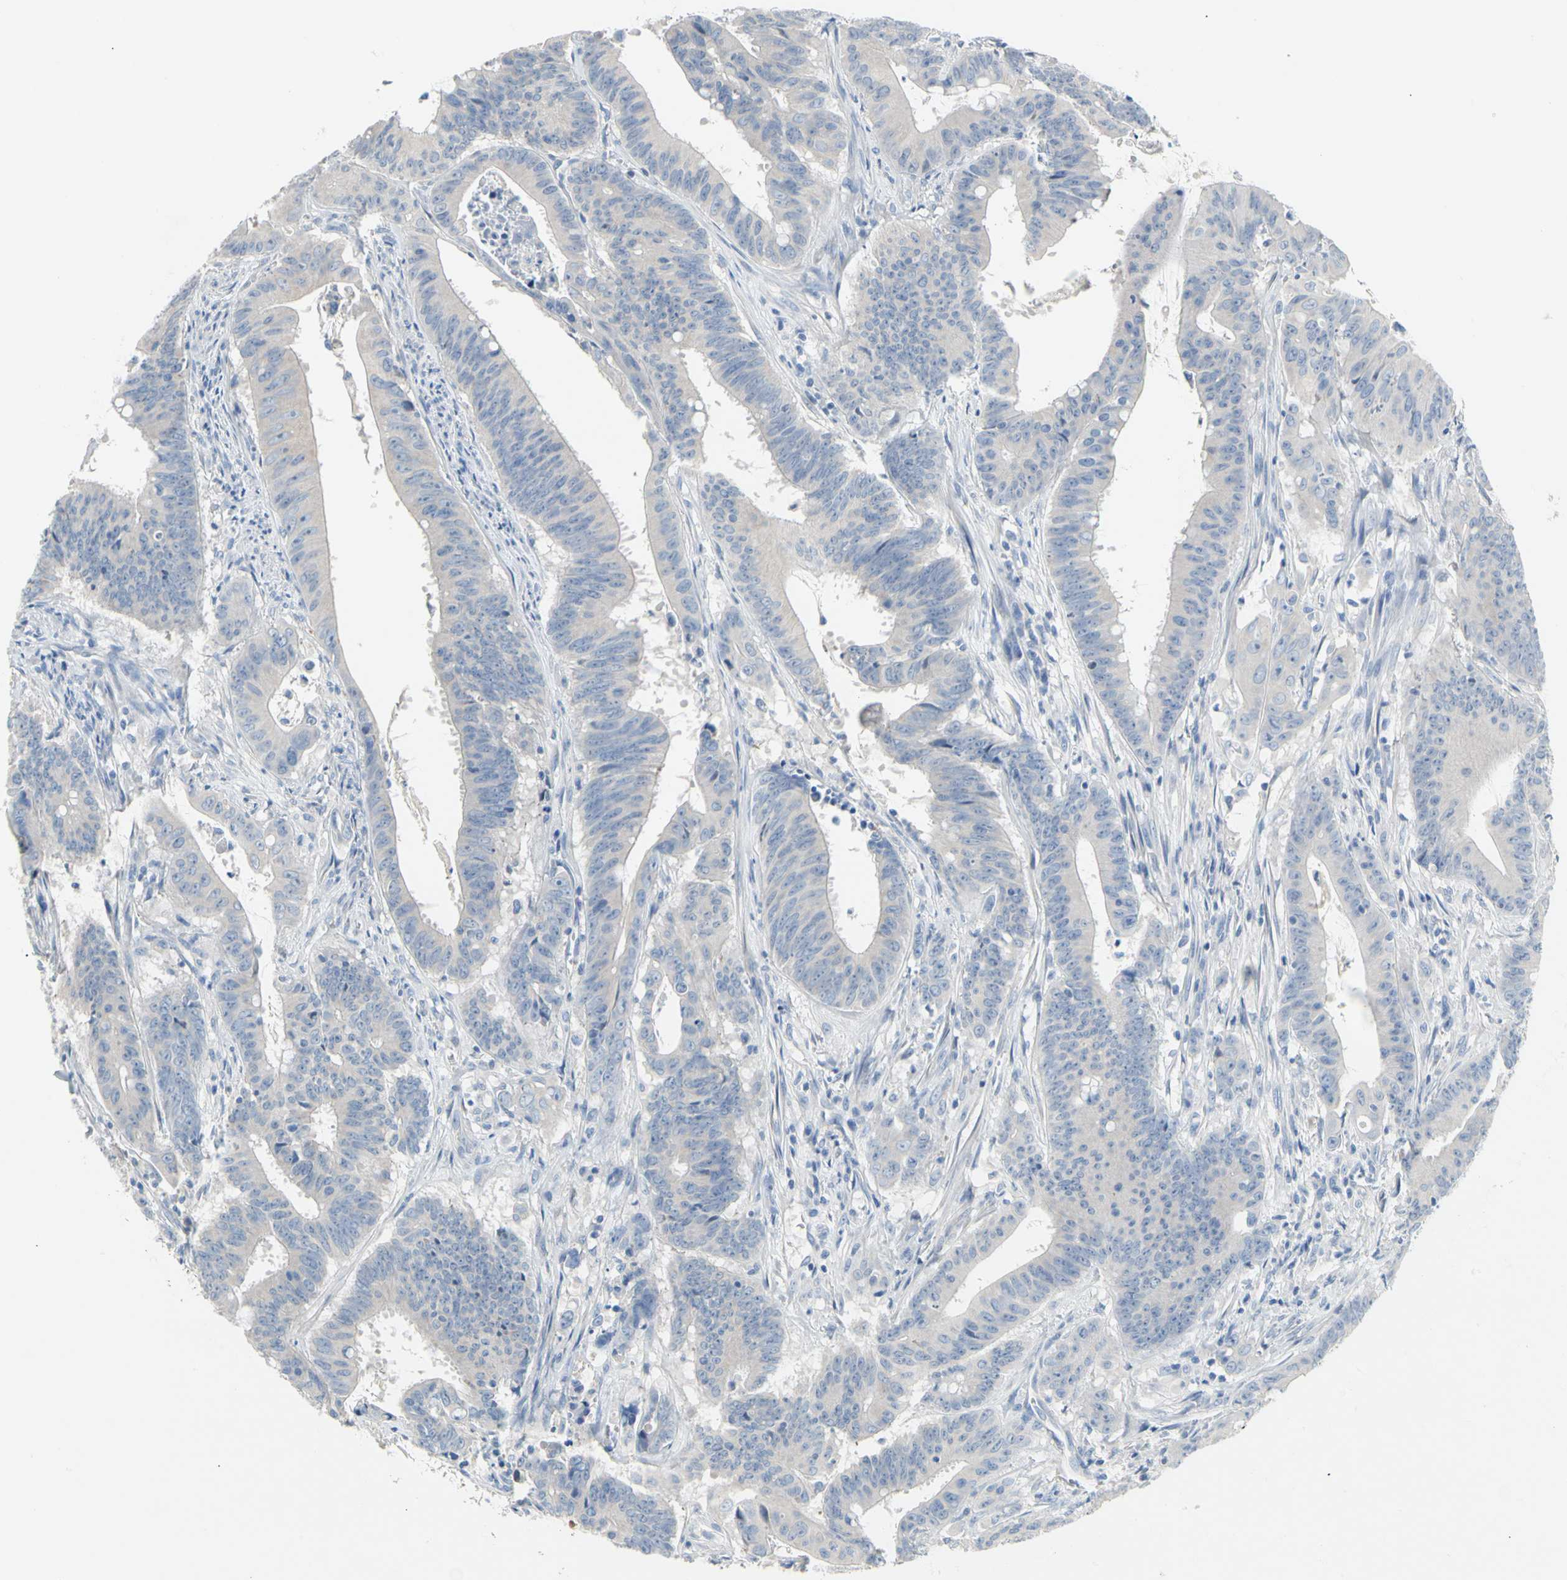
{"staining": {"intensity": "negative", "quantity": "none", "location": "none"}, "tissue": "colorectal cancer", "cell_type": "Tumor cells", "image_type": "cancer", "snomed": [{"axis": "morphology", "description": "Adenocarcinoma, NOS"}, {"axis": "topography", "description": "Colon"}], "caption": "Tumor cells show no significant positivity in colorectal adenocarcinoma. (DAB (3,3'-diaminobenzidine) immunohistochemistry with hematoxylin counter stain).", "gene": "CCM2L", "patient": {"sex": "male", "age": 45}}